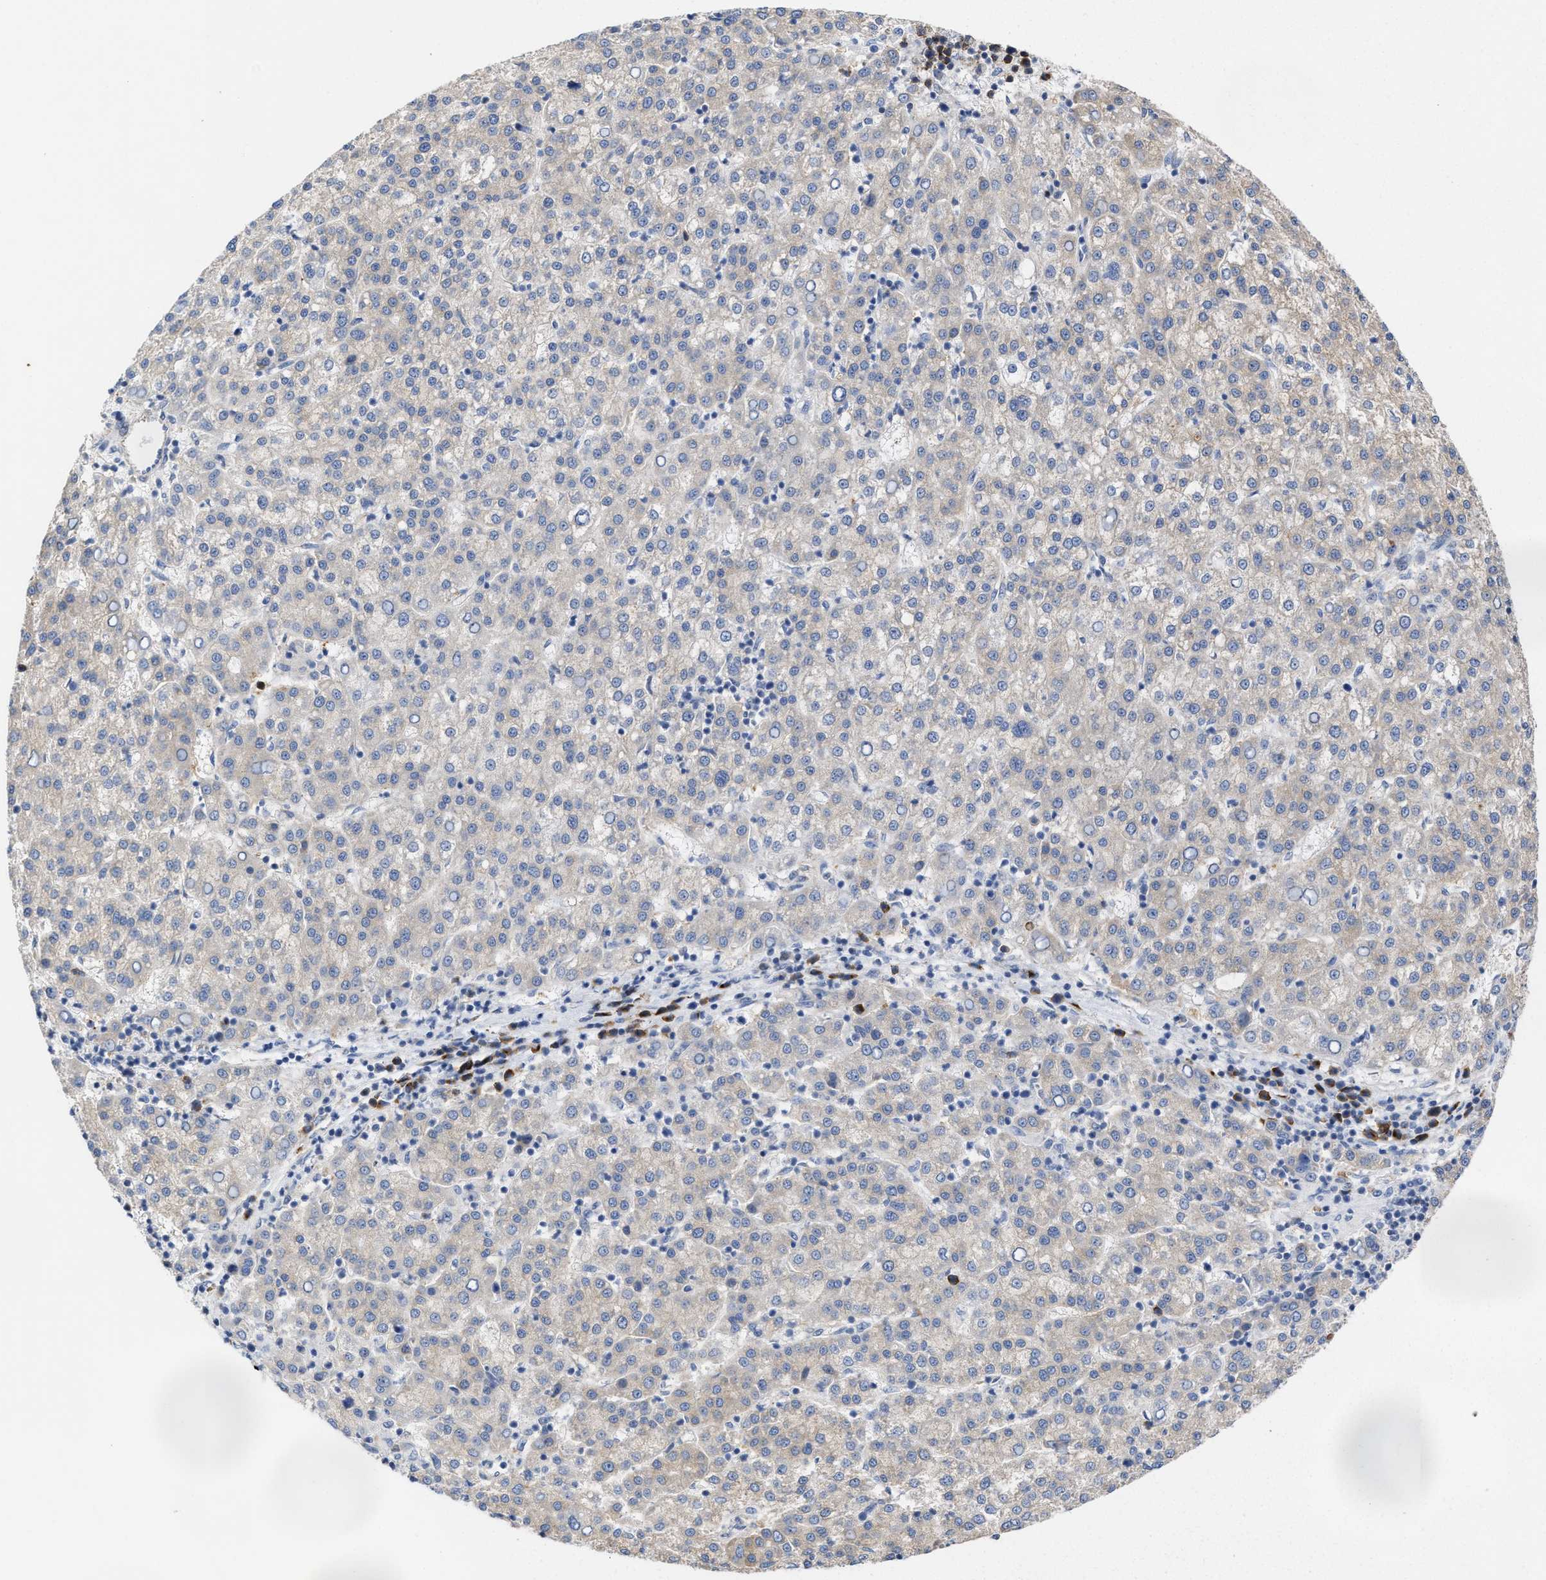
{"staining": {"intensity": "weak", "quantity": "<25%", "location": "cytoplasmic/membranous"}, "tissue": "liver cancer", "cell_type": "Tumor cells", "image_type": "cancer", "snomed": [{"axis": "morphology", "description": "Carcinoma, Hepatocellular, NOS"}, {"axis": "topography", "description": "Liver"}], "caption": "A photomicrograph of liver cancer stained for a protein exhibits no brown staining in tumor cells.", "gene": "PPP1R15A", "patient": {"sex": "female", "age": 58}}